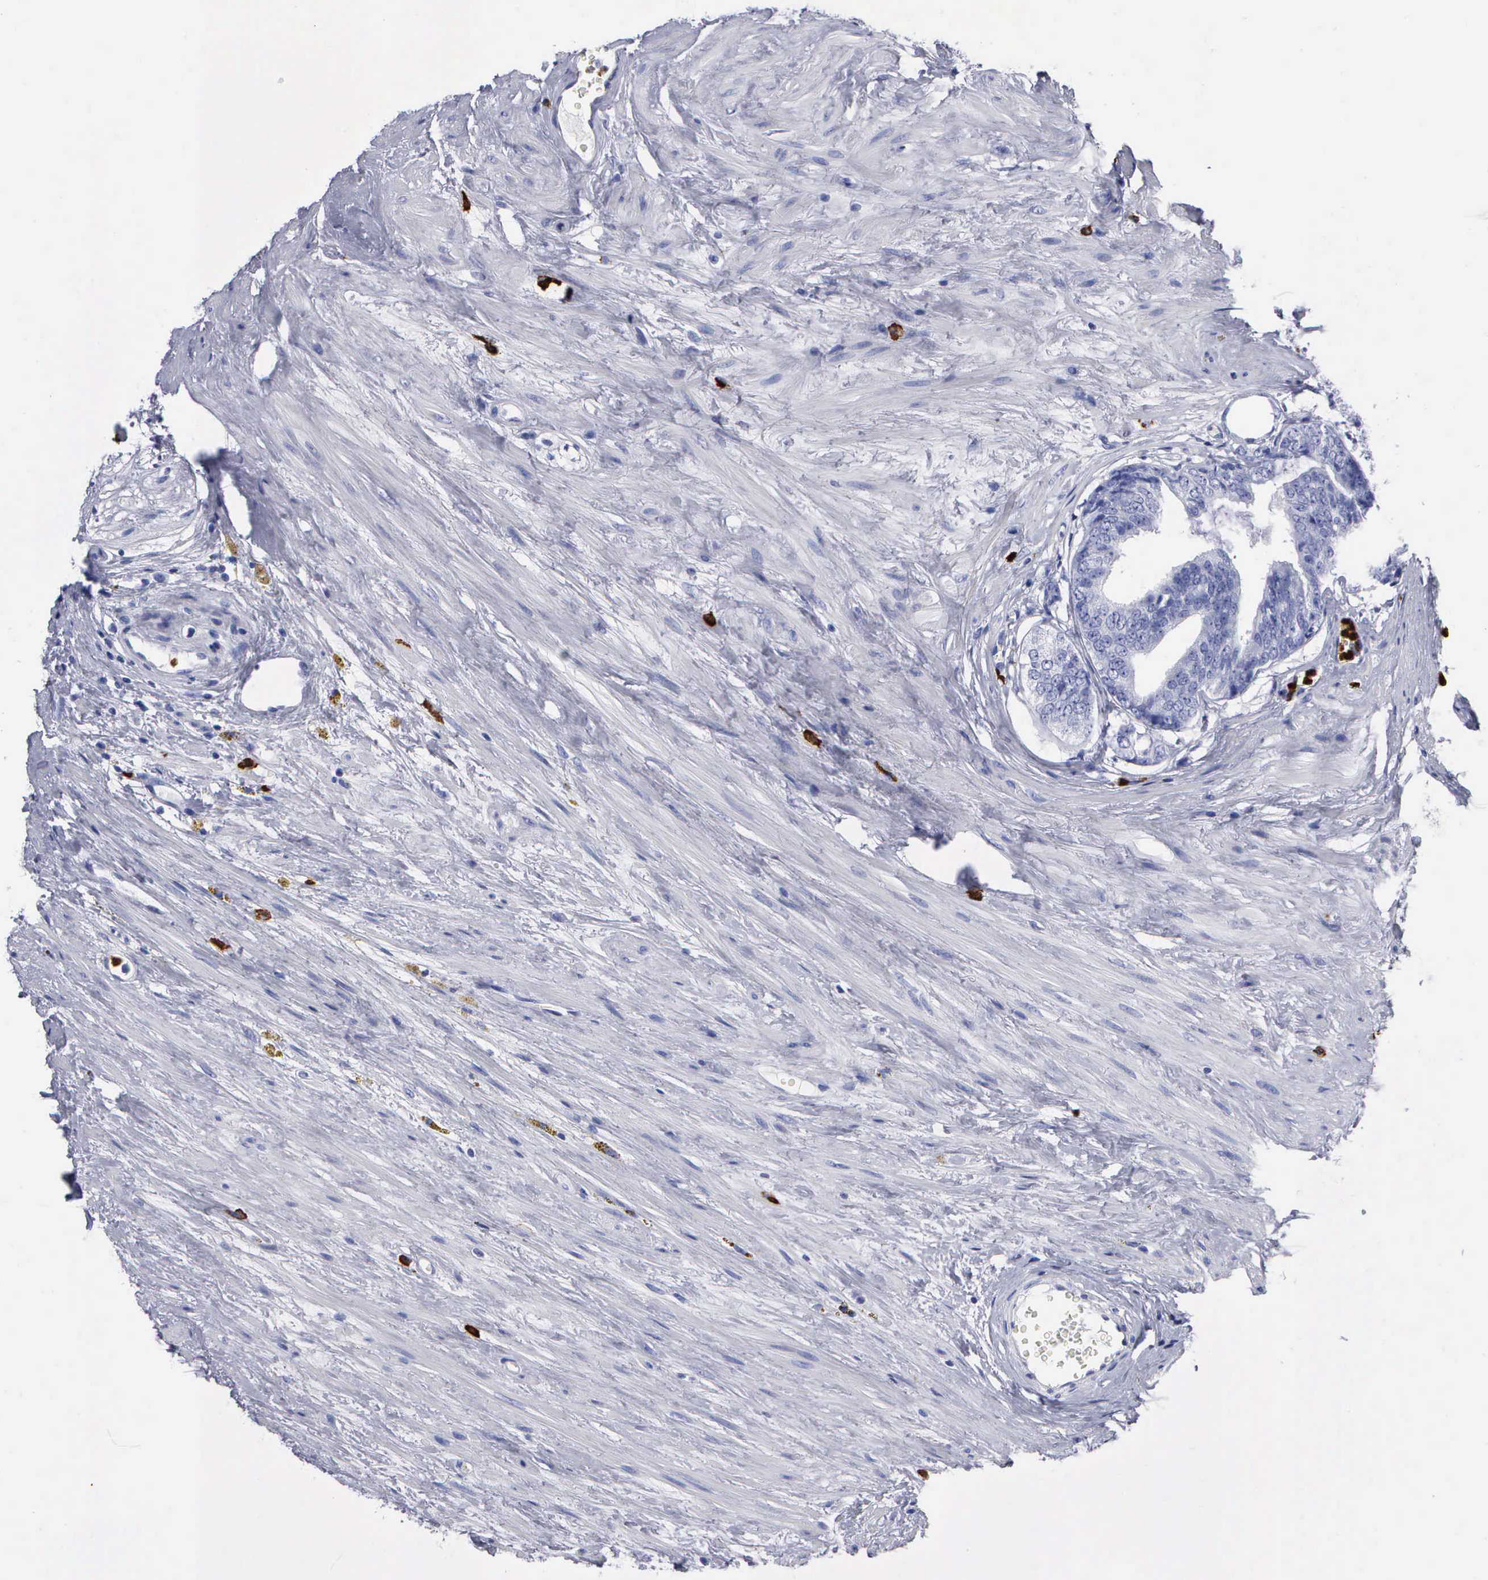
{"staining": {"intensity": "negative", "quantity": "none", "location": "none"}, "tissue": "prostate cancer", "cell_type": "Tumor cells", "image_type": "cancer", "snomed": [{"axis": "morphology", "description": "Adenocarcinoma, Medium grade"}, {"axis": "topography", "description": "Prostate"}], "caption": "Human prostate cancer stained for a protein using immunohistochemistry displays no positivity in tumor cells.", "gene": "CTSG", "patient": {"sex": "male", "age": 79}}